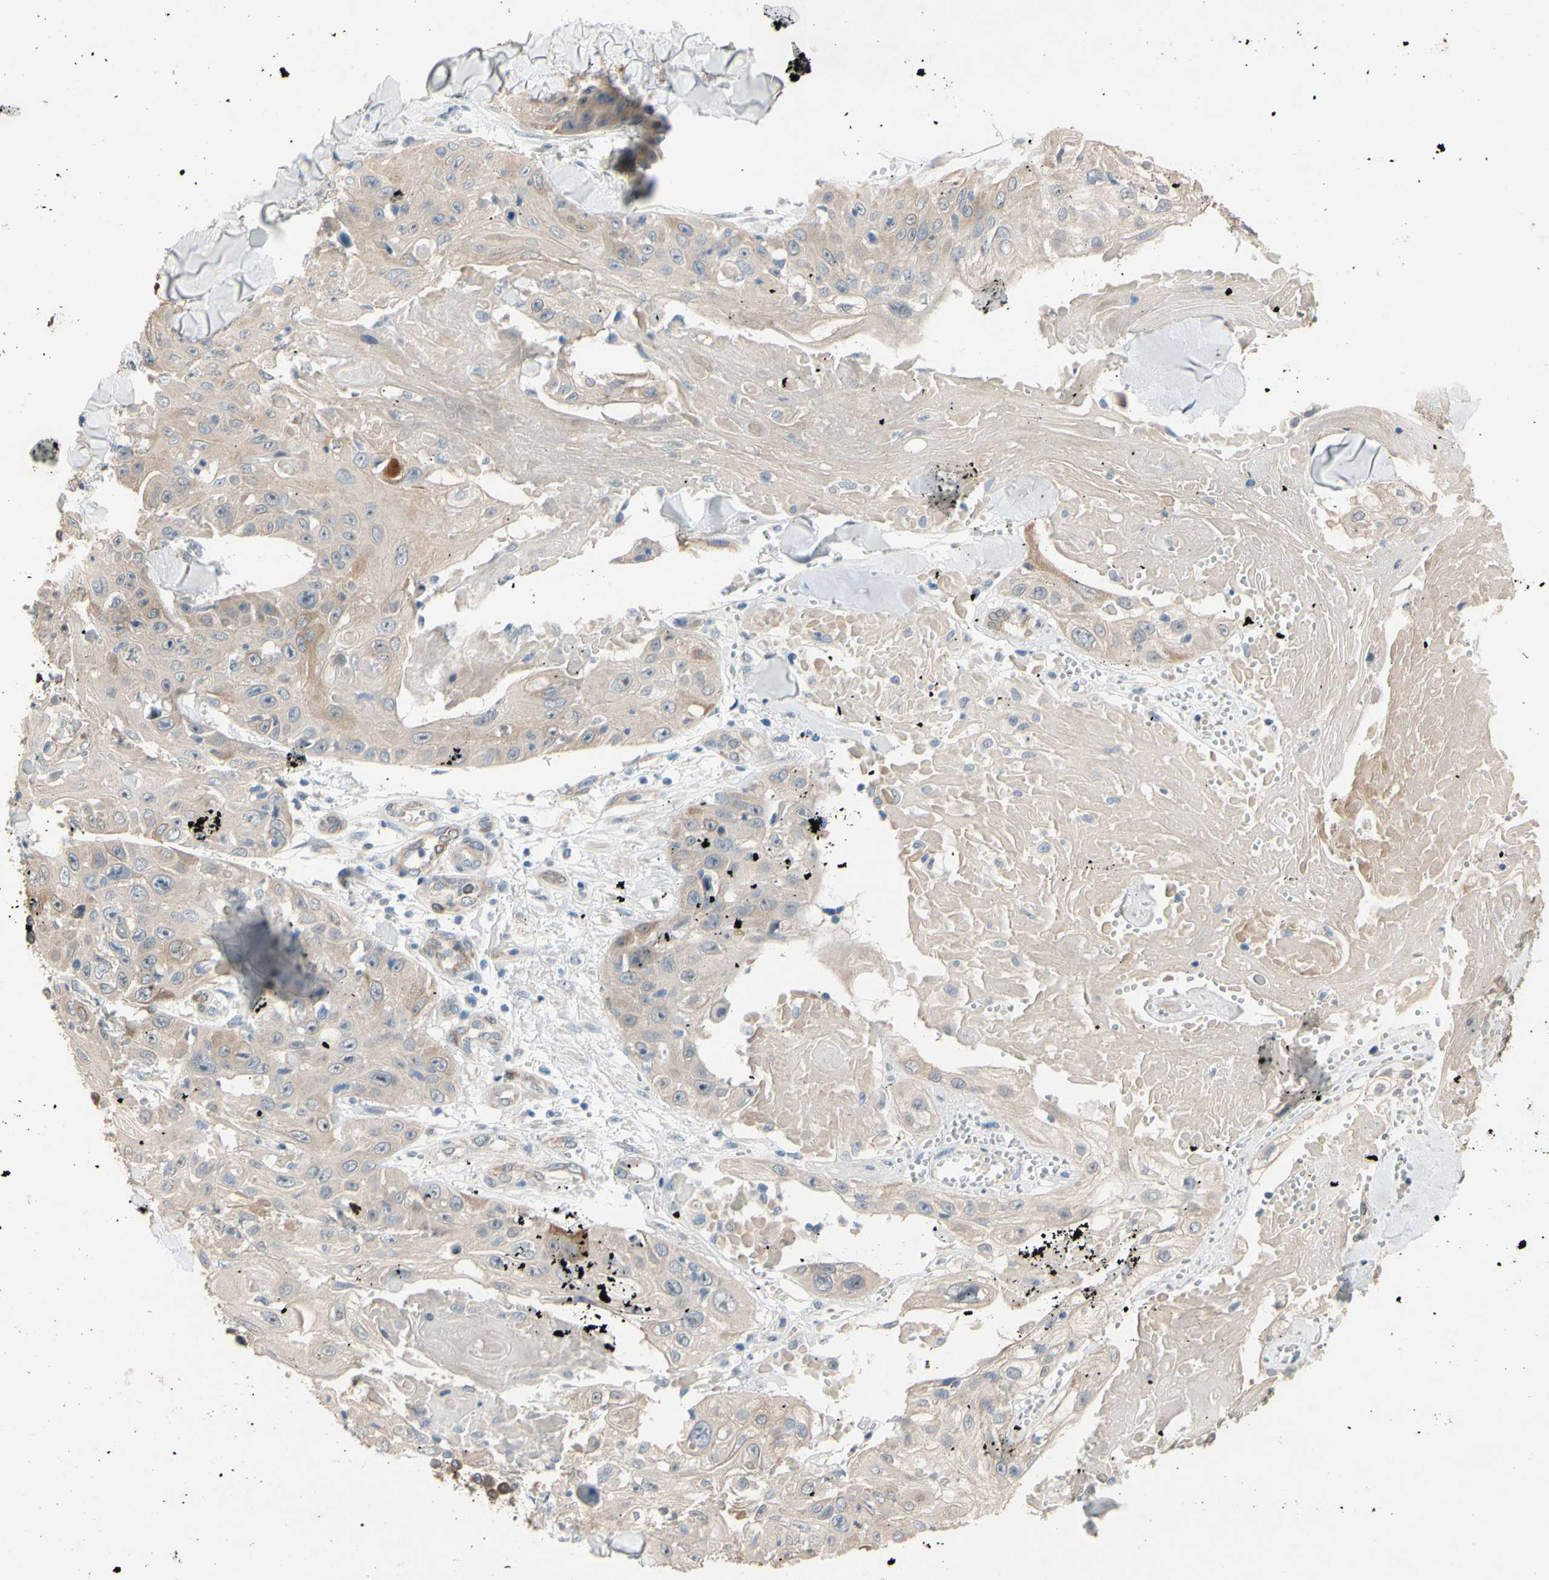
{"staining": {"intensity": "weak", "quantity": ">75%", "location": "cytoplasmic/membranous"}, "tissue": "skin cancer", "cell_type": "Tumor cells", "image_type": "cancer", "snomed": [{"axis": "morphology", "description": "Squamous cell carcinoma, NOS"}, {"axis": "topography", "description": "Skin"}], "caption": "This is an image of immunohistochemistry (IHC) staining of squamous cell carcinoma (skin), which shows weak expression in the cytoplasmic/membranous of tumor cells.", "gene": "PRXL2A", "patient": {"sex": "male", "age": 86}}